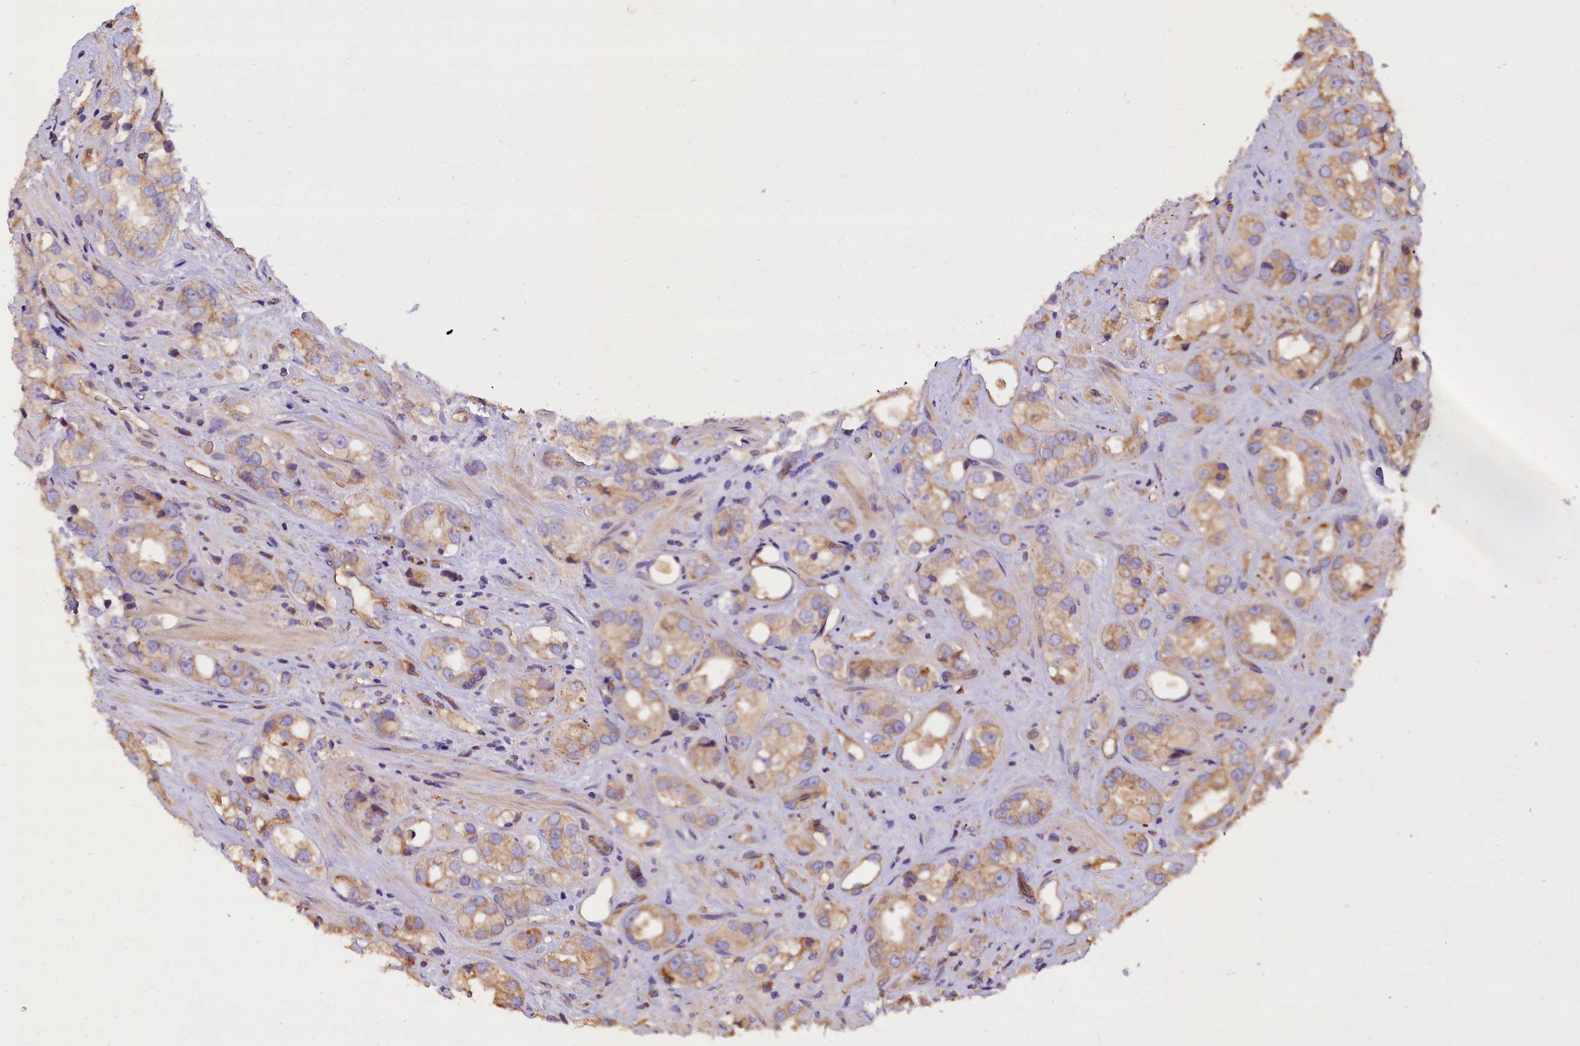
{"staining": {"intensity": "weak", "quantity": ">75%", "location": "cytoplasmic/membranous"}, "tissue": "prostate cancer", "cell_type": "Tumor cells", "image_type": "cancer", "snomed": [{"axis": "morphology", "description": "Adenocarcinoma, NOS"}, {"axis": "topography", "description": "Prostate"}], "caption": "A brown stain highlights weak cytoplasmic/membranous expression of a protein in adenocarcinoma (prostate) tumor cells. (Brightfield microscopy of DAB IHC at high magnification).", "gene": "ERMARD", "patient": {"sex": "male", "age": 79}}